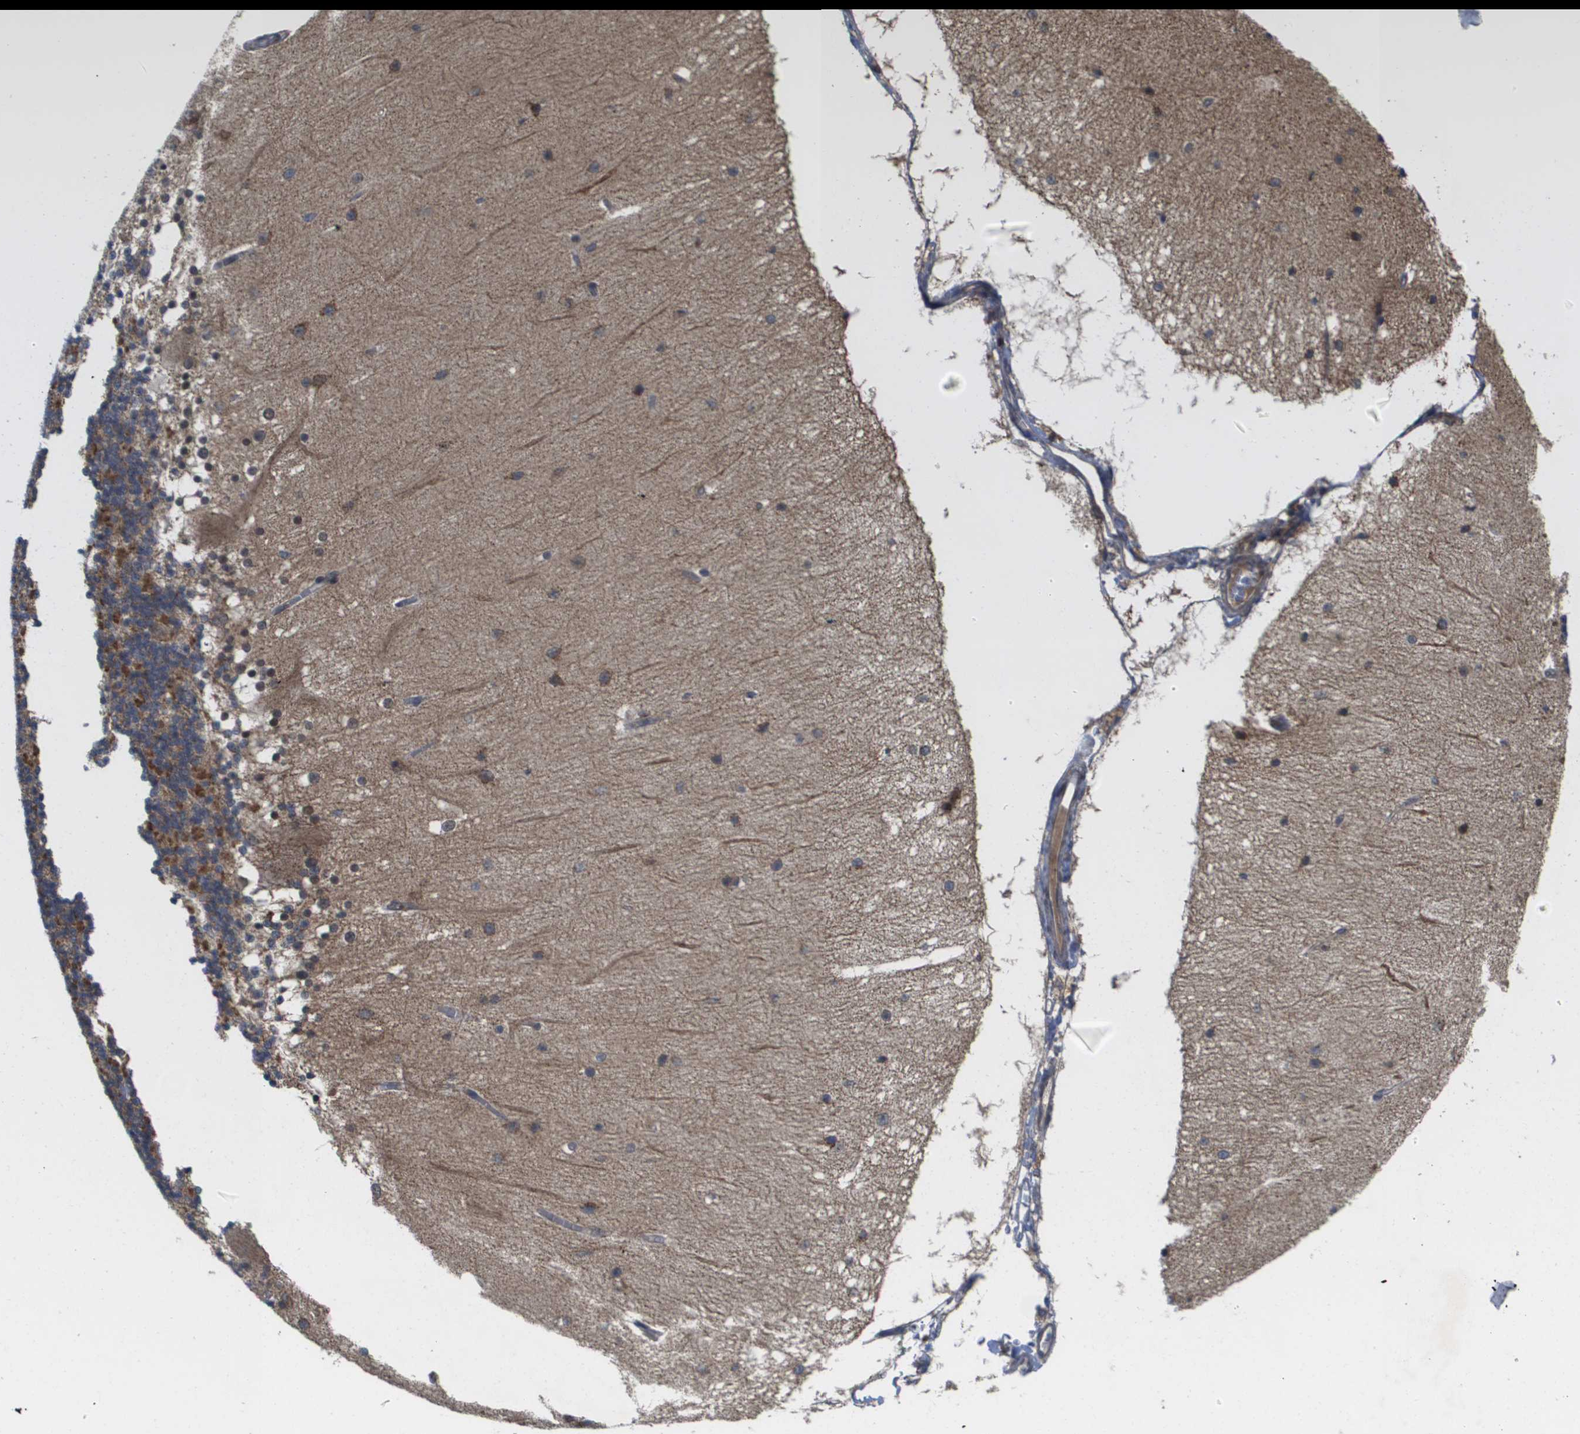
{"staining": {"intensity": "moderate", "quantity": "<25%", "location": "cytoplasmic/membranous"}, "tissue": "cerebellum", "cell_type": "Cells in granular layer", "image_type": "normal", "snomed": [{"axis": "morphology", "description": "Normal tissue, NOS"}, {"axis": "topography", "description": "Cerebellum"}], "caption": "Cells in granular layer demonstrate moderate cytoplasmic/membranous staining in about <25% of cells in unremarkable cerebellum.", "gene": "RBM38", "patient": {"sex": "female", "age": 54}}